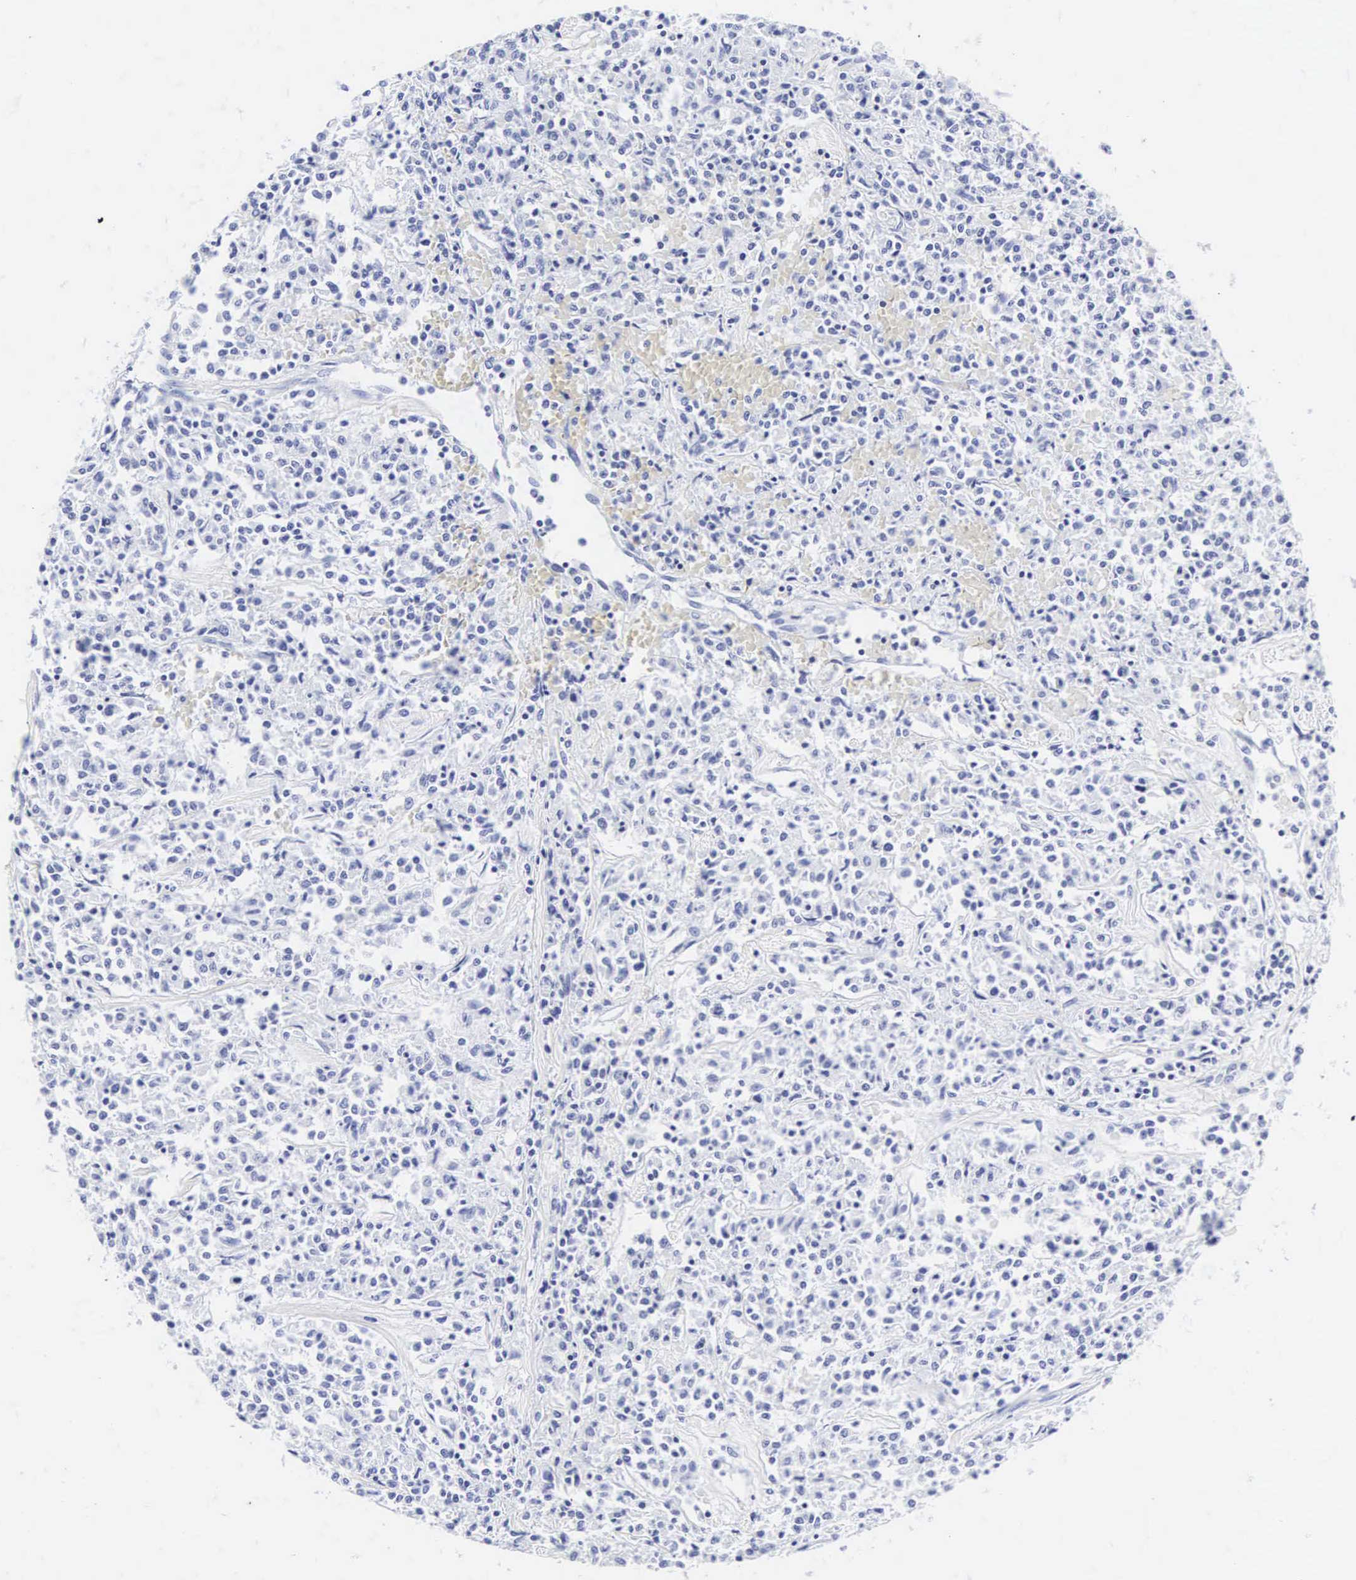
{"staining": {"intensity": "negative", "quantity": "none", "location": "none"}, "tissue": "lymphoma", "cell_type": "Tumor cells", "image_type": "cancer", "snomed": [{"axis": "morphology", "description": "Malignant lymphoma, non-Hodgkin's type, Low grade"}, {"axis": "topography", "description": "Small intestine"}], "caption": "Immunohistochemistry of lymphoma displays no positivity in tumor cells.", "gene": "INS", "patient": {"sex": "female", "age": 59}}